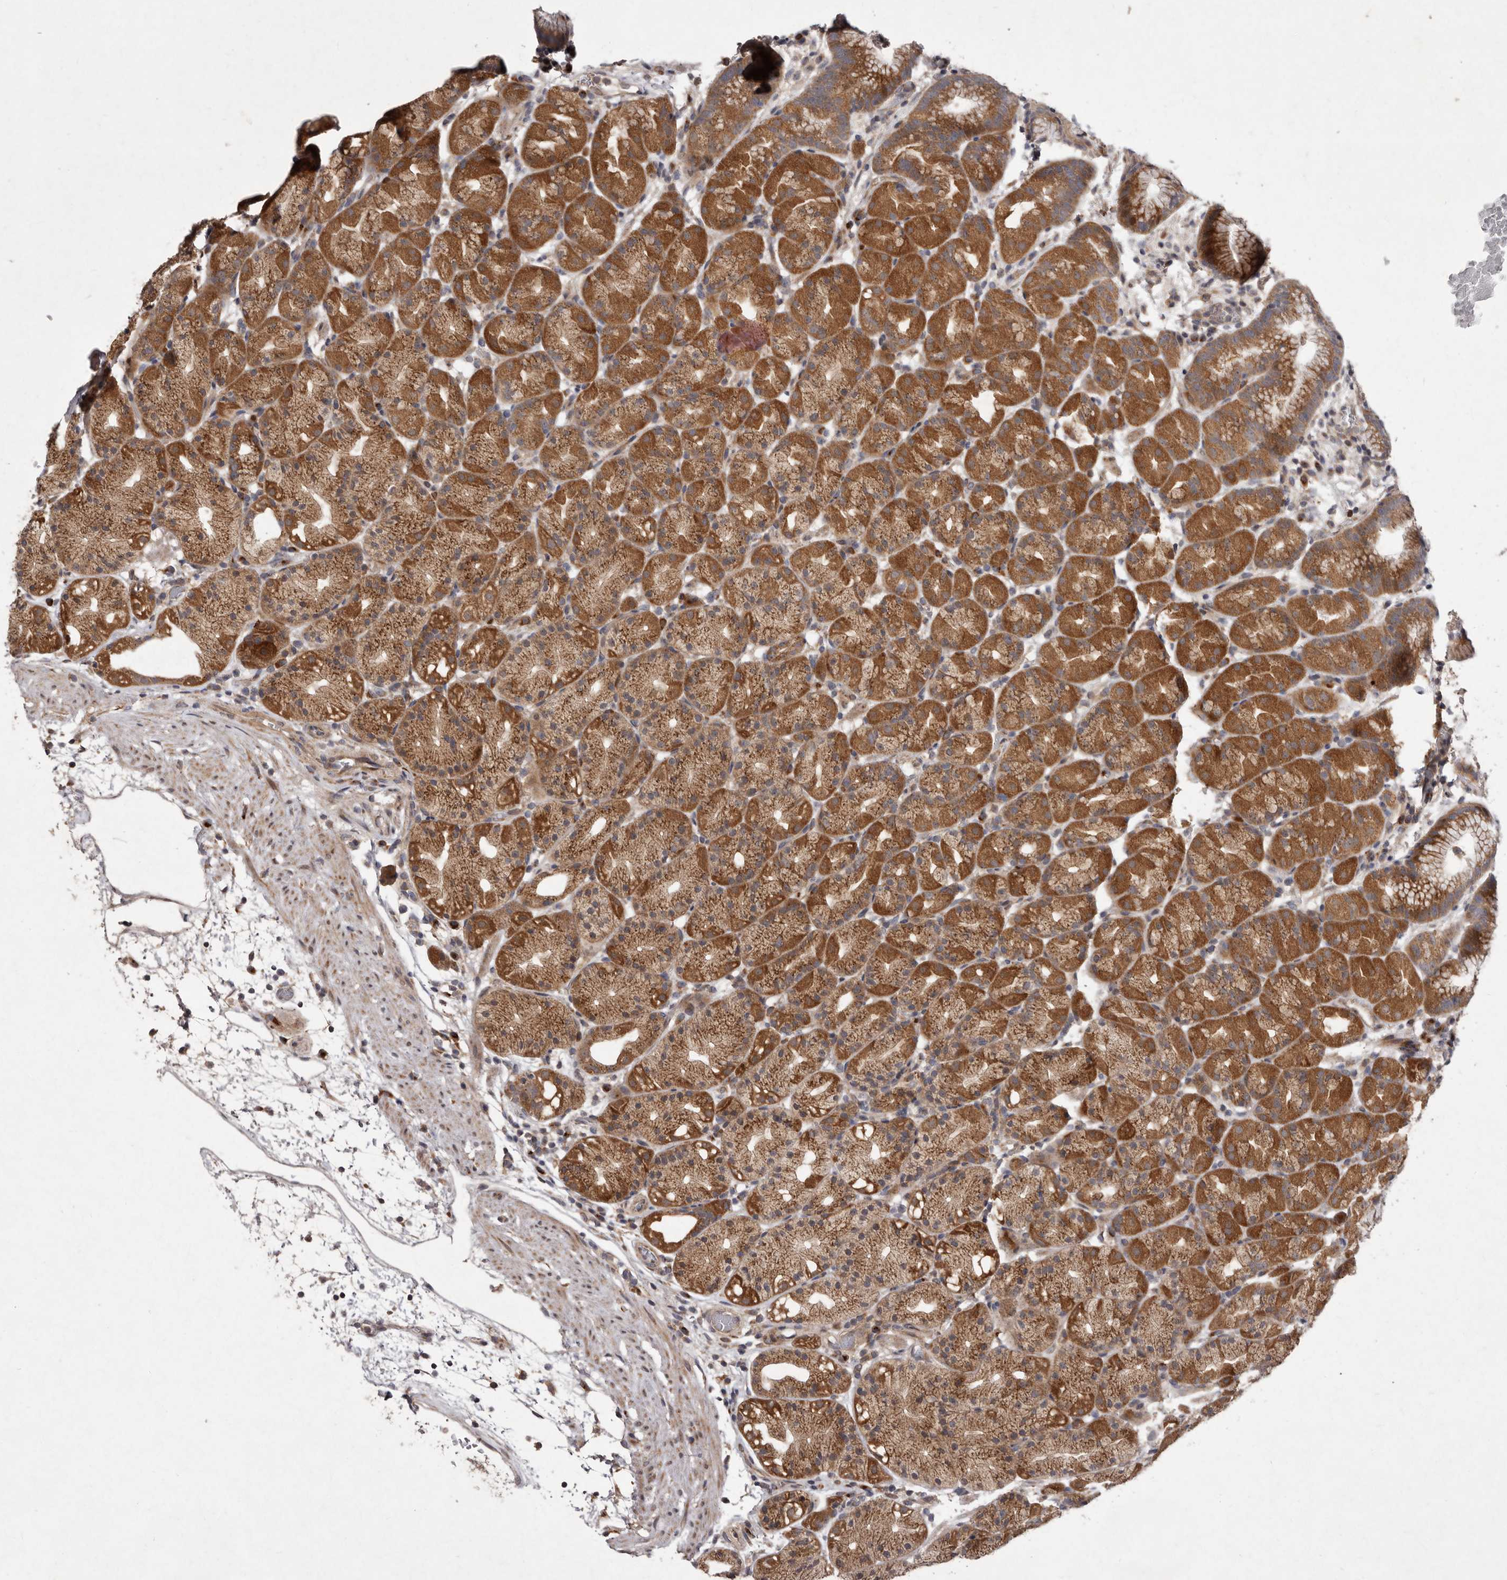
{"staining": {"intensity": "strong", "quantity": ">75%", "location": "cytoplasmic/membranous"}, "tissue": "stomach", "cell_type": "Glandular cells", "image_type": "normal", "snomed": [{"axis": "morphology", "description": "Normal tissue, NOS"}, {"axis": "topography", "description": "Stomach, upper"}], "caption": "DAB (3,3'-diaminobenzidine) immunohistochemical staining of unremarkable stomach displays strong cytoplasmic/membranous protein expression in about >75% of glandular cells.", "gene": "FLAD1", "patient": {"sex": "male", "age": 48}}